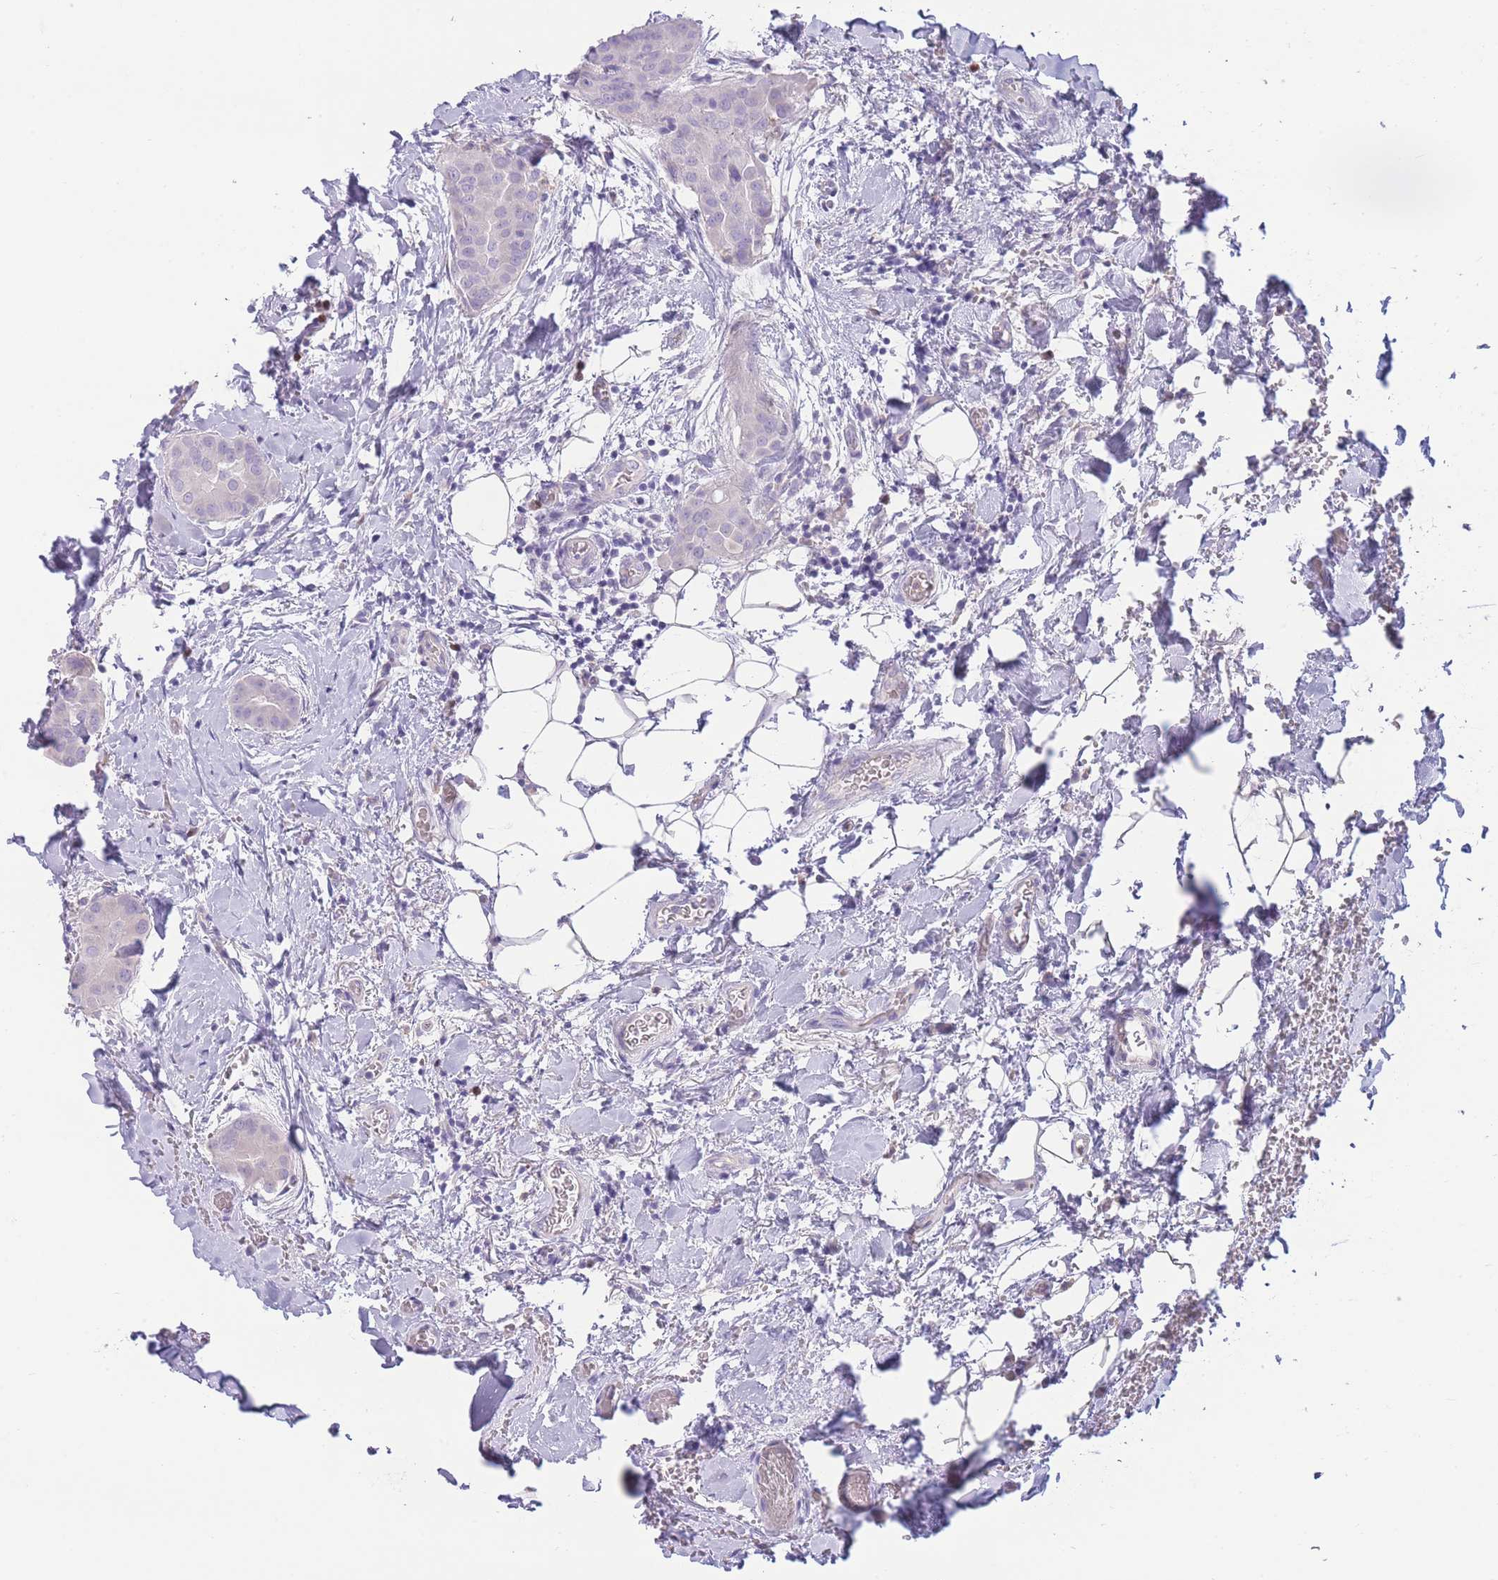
{"staining": {"intensity": "negative", "quantity": "none", "location": "none"}, "tissue": "thyroid cancer", "cell_type": "Tumor cells", "image_type": "cancer", "snomed": [{"axis": "morphology", "description": "Papillary adenocarcinoma, NOS"}, {"axis": "topography", "description": "Thyroid gland"}], "caption": "This is an IHC micrograph of human thyroid papillary adenocarcinoma. There is no positivity in tumor cells.", "gene": "BHLHA15", "patient": {"sex": "male", "age": 33}}